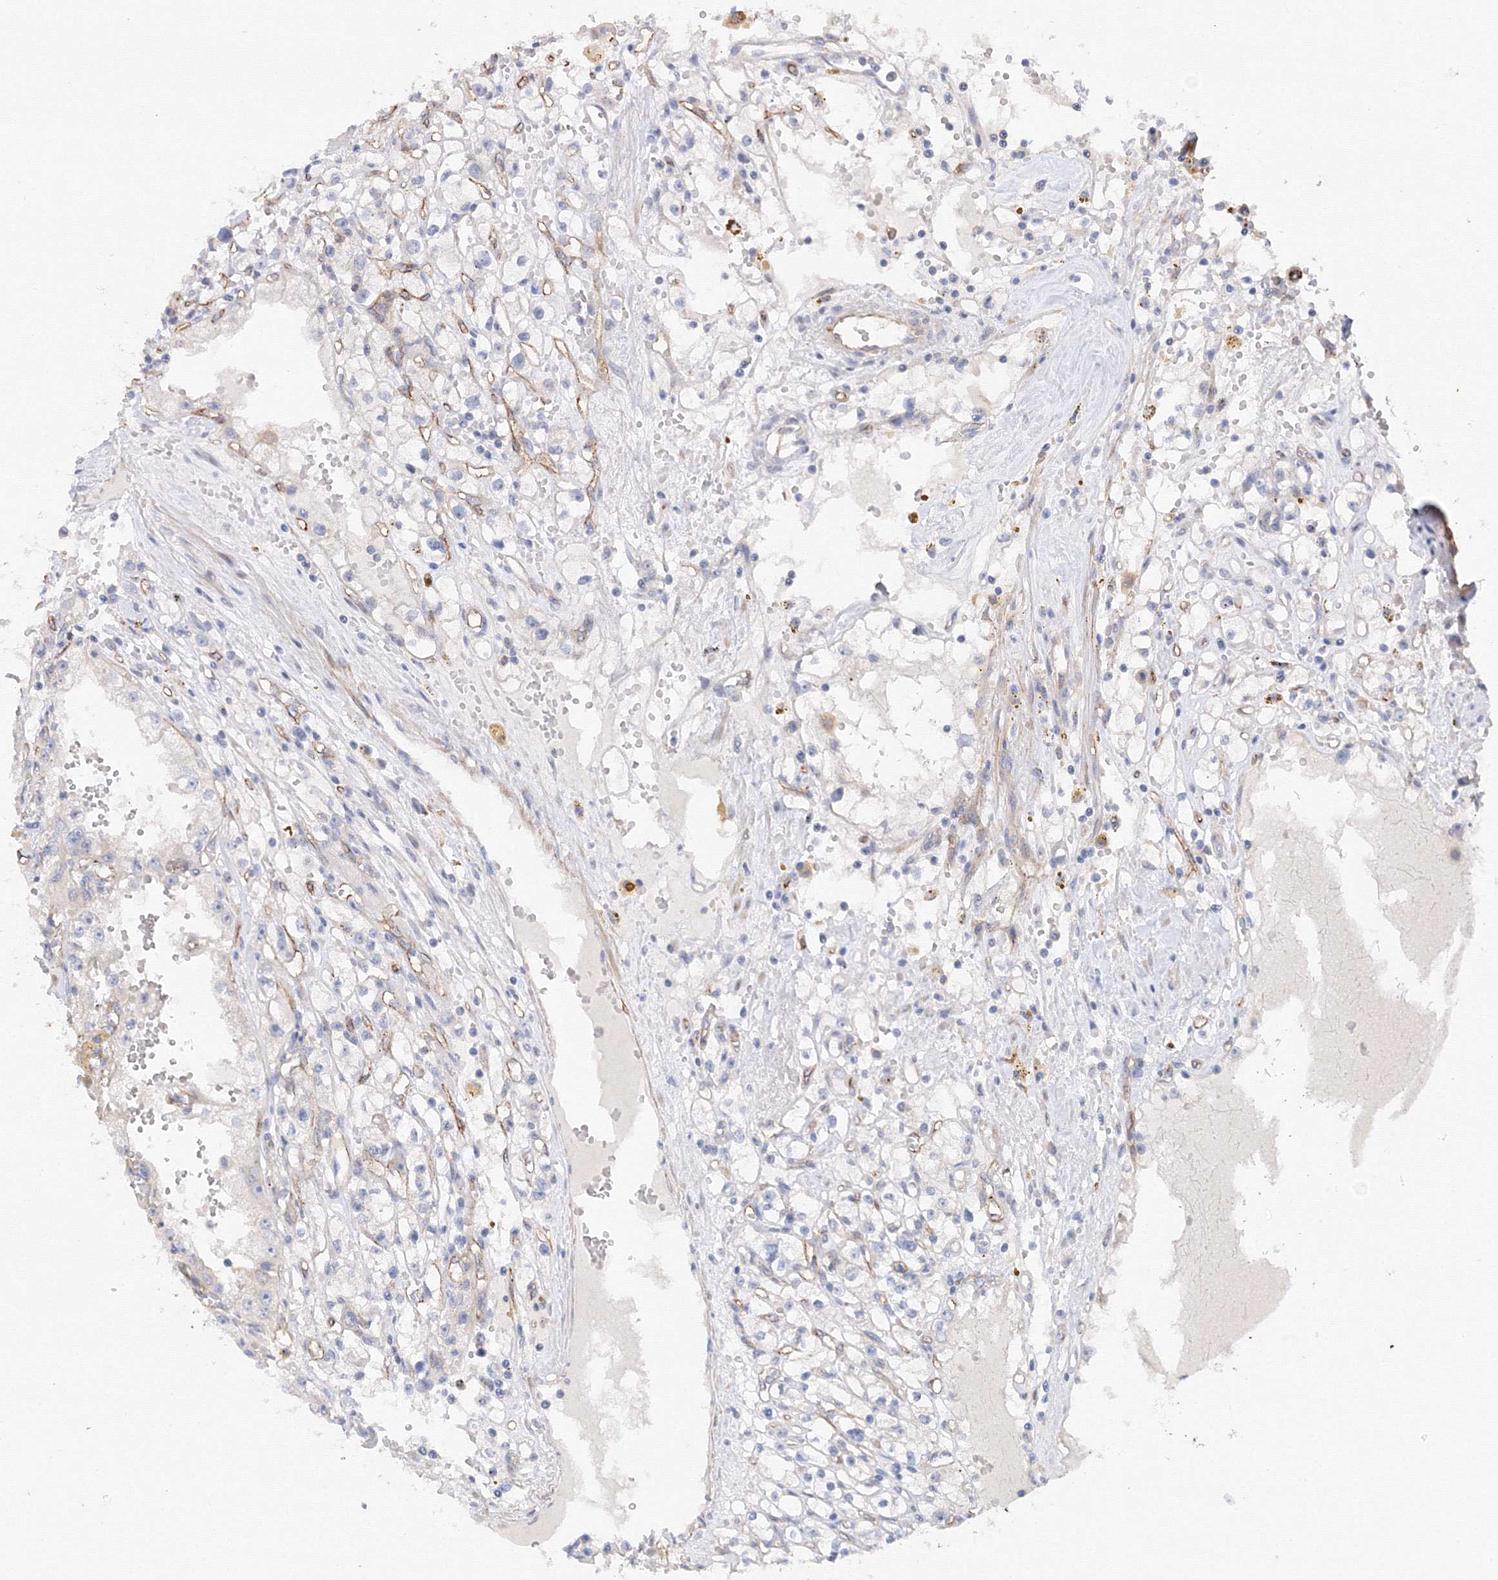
{"staining": {"intensity": "negative", "quantity": "none", "location": "none"}, "tissue": "renal cancer", "cell_type": "Tumor cells", "image_type": "cancer", "snomed": [{"axis": "morphology", "description": "Adenocarcinoma, NOS"}, {"axis": "topography", "description": "Kidney"}], "caption": "Immunohistochemistry photomicrograph of renal adenocarcinoma stained for a protein (brown), which shows no positivity in tumor cells.", "gene": "DIS3L2", "patient": {"sex": "male", "age": 56}}